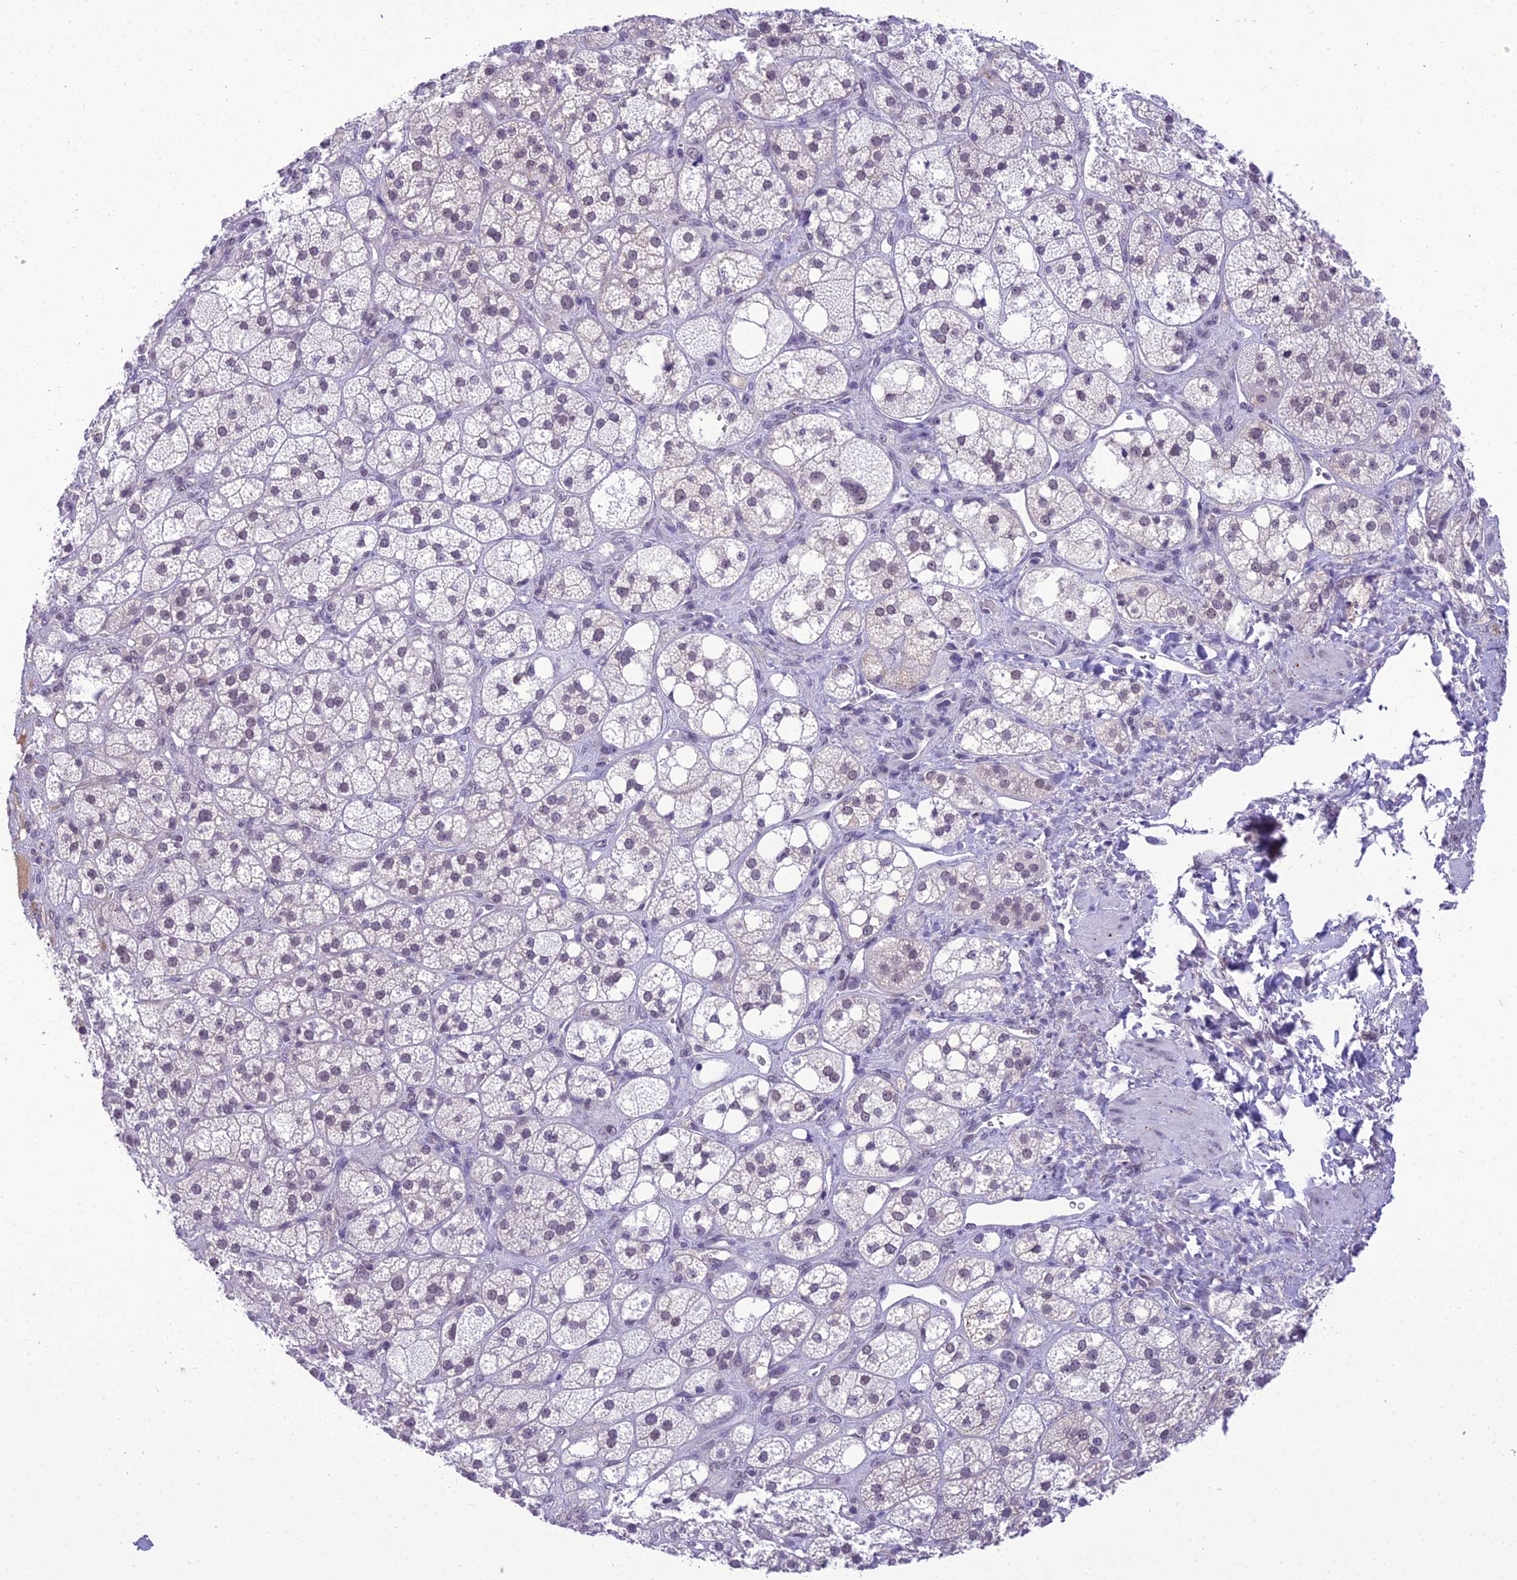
{"staining": {"intensity": "weak", "quantity": "<25%", "location": "nuclear"}, "tissue": "adrenal gland", "cell_type": "Glandular cells", "image_type": "normal", "snomed": [{"axis": "morphology", "description": "Normal tissue, NOS"}, {"axis": "topography", "description": "Adrenal gland"}], "caption": "Immunohistochemistry image of normal human adrenal gland stained for a protein (brown), which reveals no expression in glandular cells.", "gene": "SH3RF3", "patient": {"sex": "male", "age": 61}}